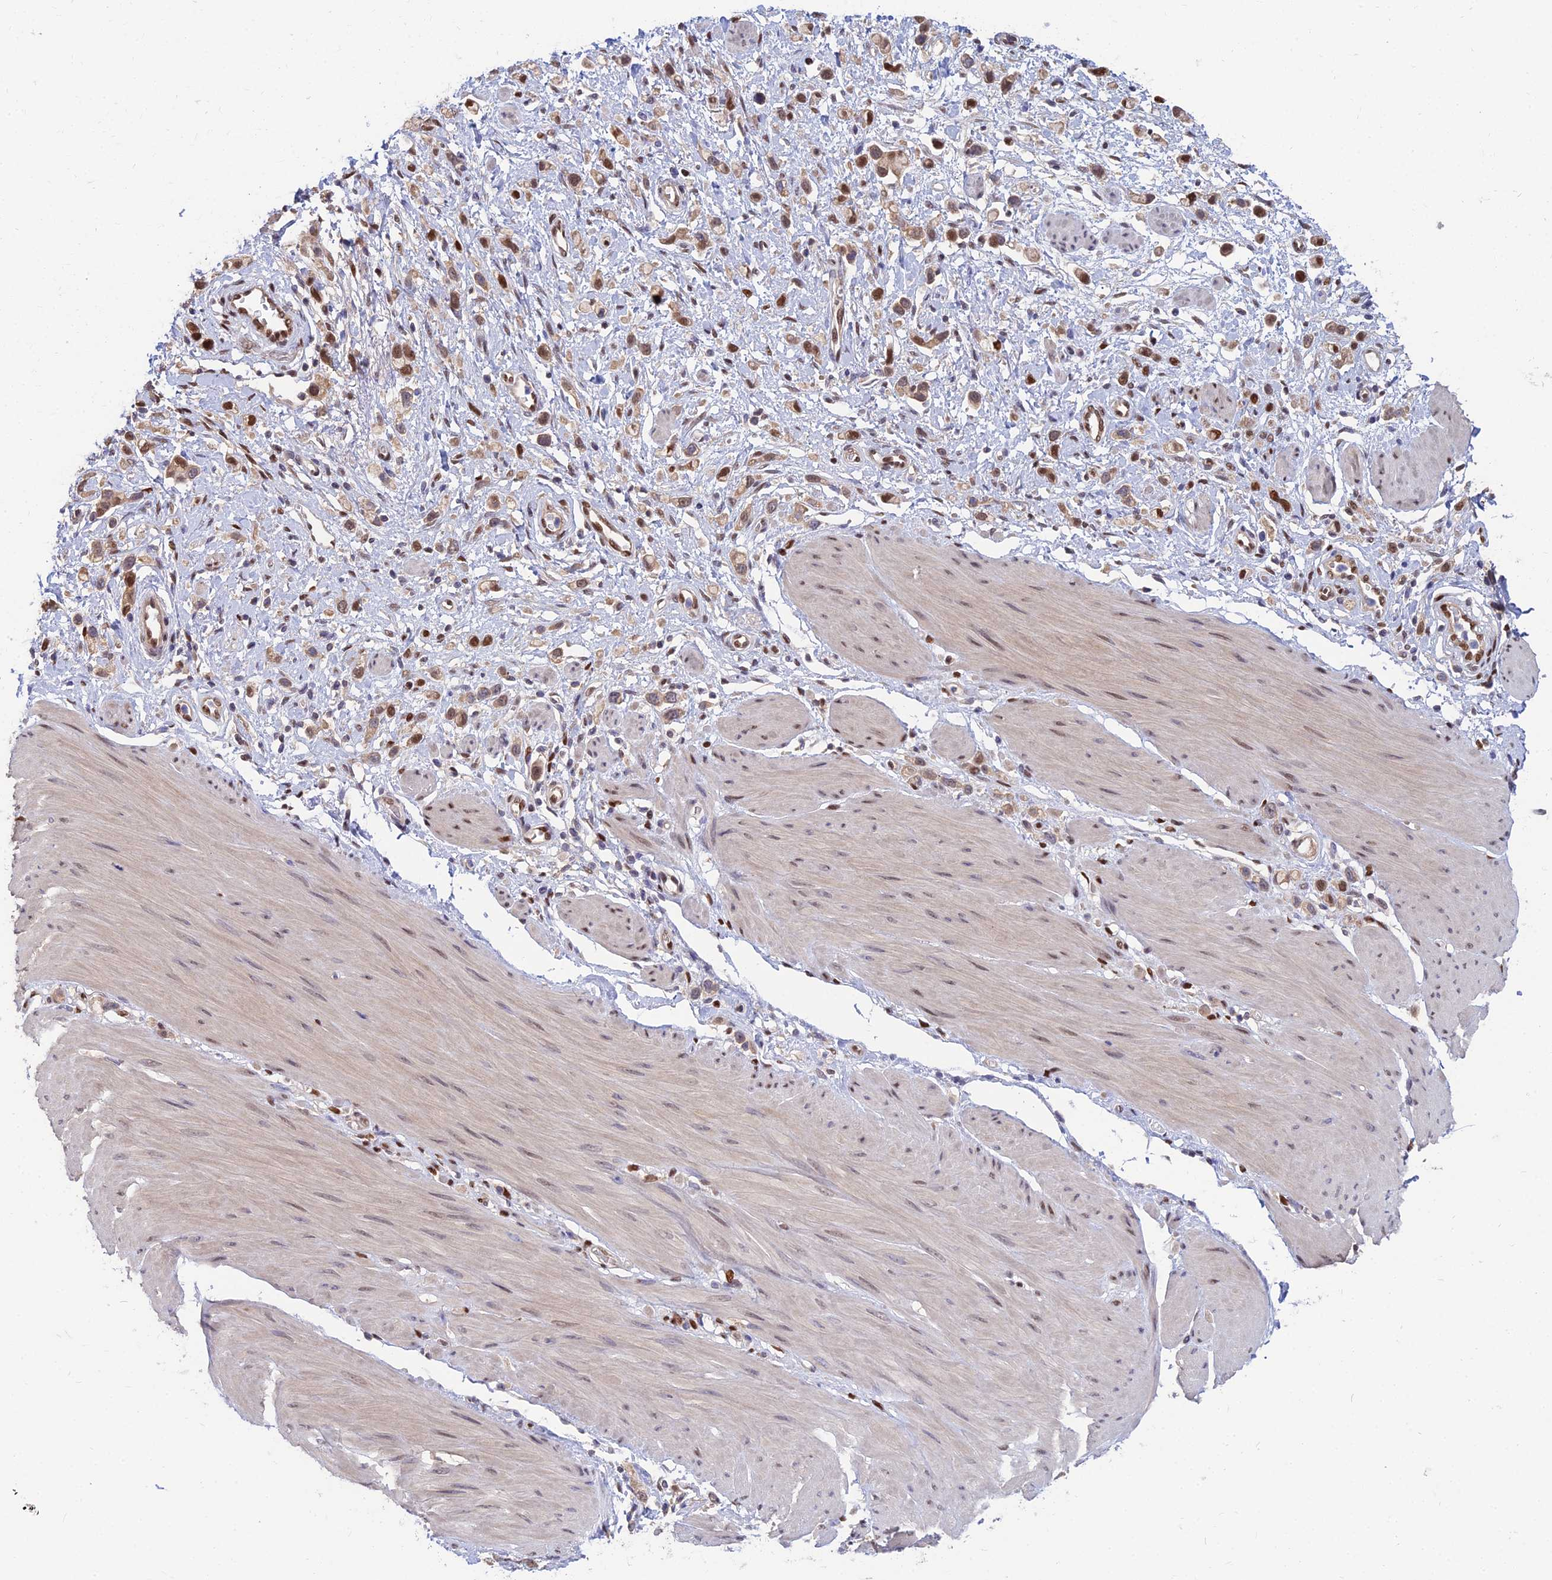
{"staining": {"intensity": "moderate", "quantity": ">75%", "location": "cytoplasmic/membranous,nuclear"}, "tissue": "stomach cancer", "cell_type": "Tumor cells", "image_type": "cancer", "snomed": [{"axis": "morphology", "description": "Adenocarcinoma, NOS"}, {"axis": "topography", "description": "Stomach"}], "caption": "A brown stain highlights moderate cytoplasmic/membranous and nuclear positivity of a protein in human stomach adenocarcinoma tumor cells.", "gene": "DNPEP", "patient": {"sex": "female", "age": 65}}